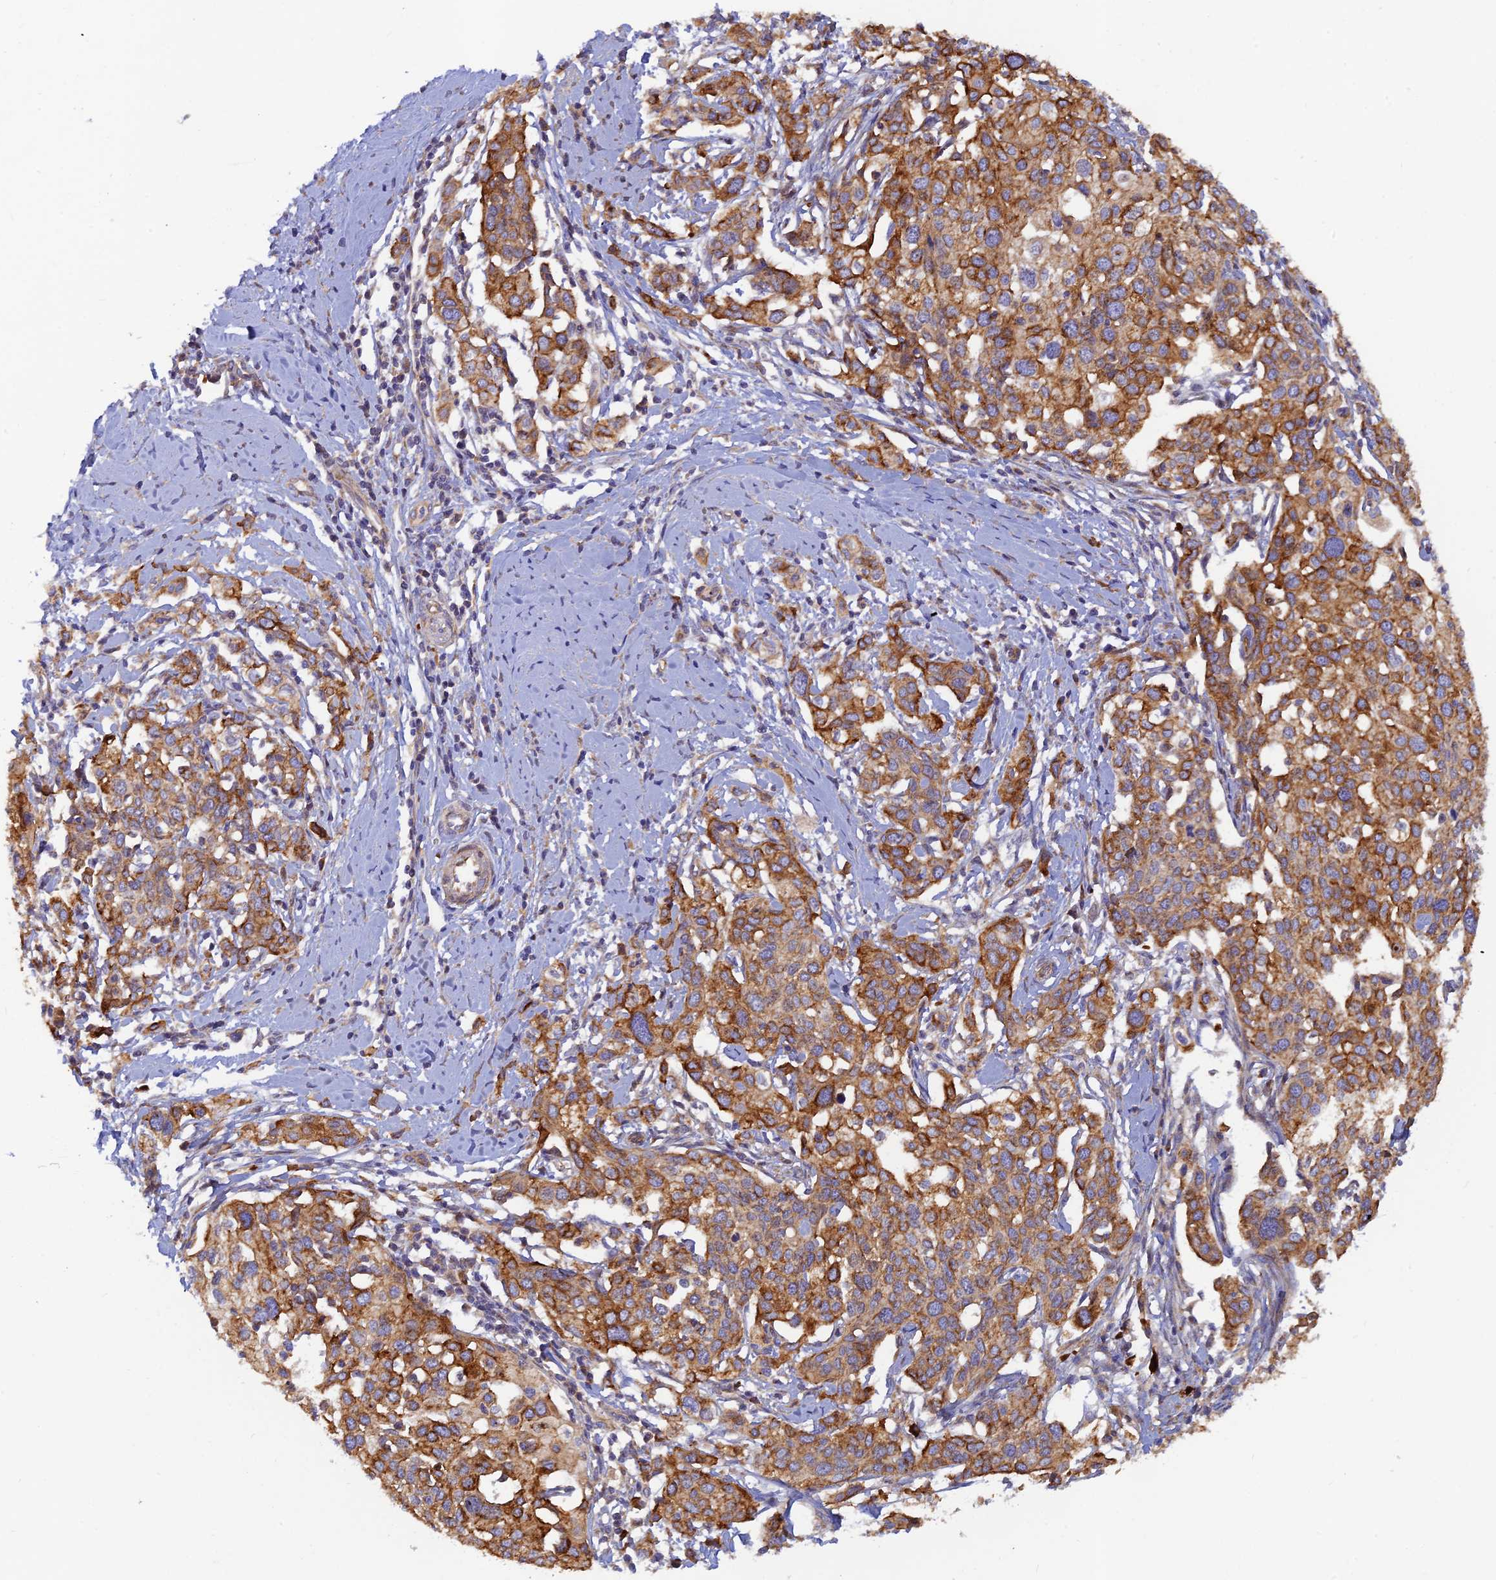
{"staining": {"intensity": "moderate", "quantity": ">75%", "location": "cytoplasmic/membranous"}, "tissue": "cervical cancer", "cell_type": "Tumor cells", "image_type": "cancer", "snomed": [{"axis": "morphology", "description": "Squamous cell carcinoma, NOS"}, {"axis": "topography", "description": "Cervix"}], "caption": "Brown immunohistochemical staining in cervical squamous cell carcinoma displays moderate cytoplasmic/membranous positivity in about >75% of tumor cells.", "gene": "GMCL1", "patient": {"sex": "female", "age": 44}}